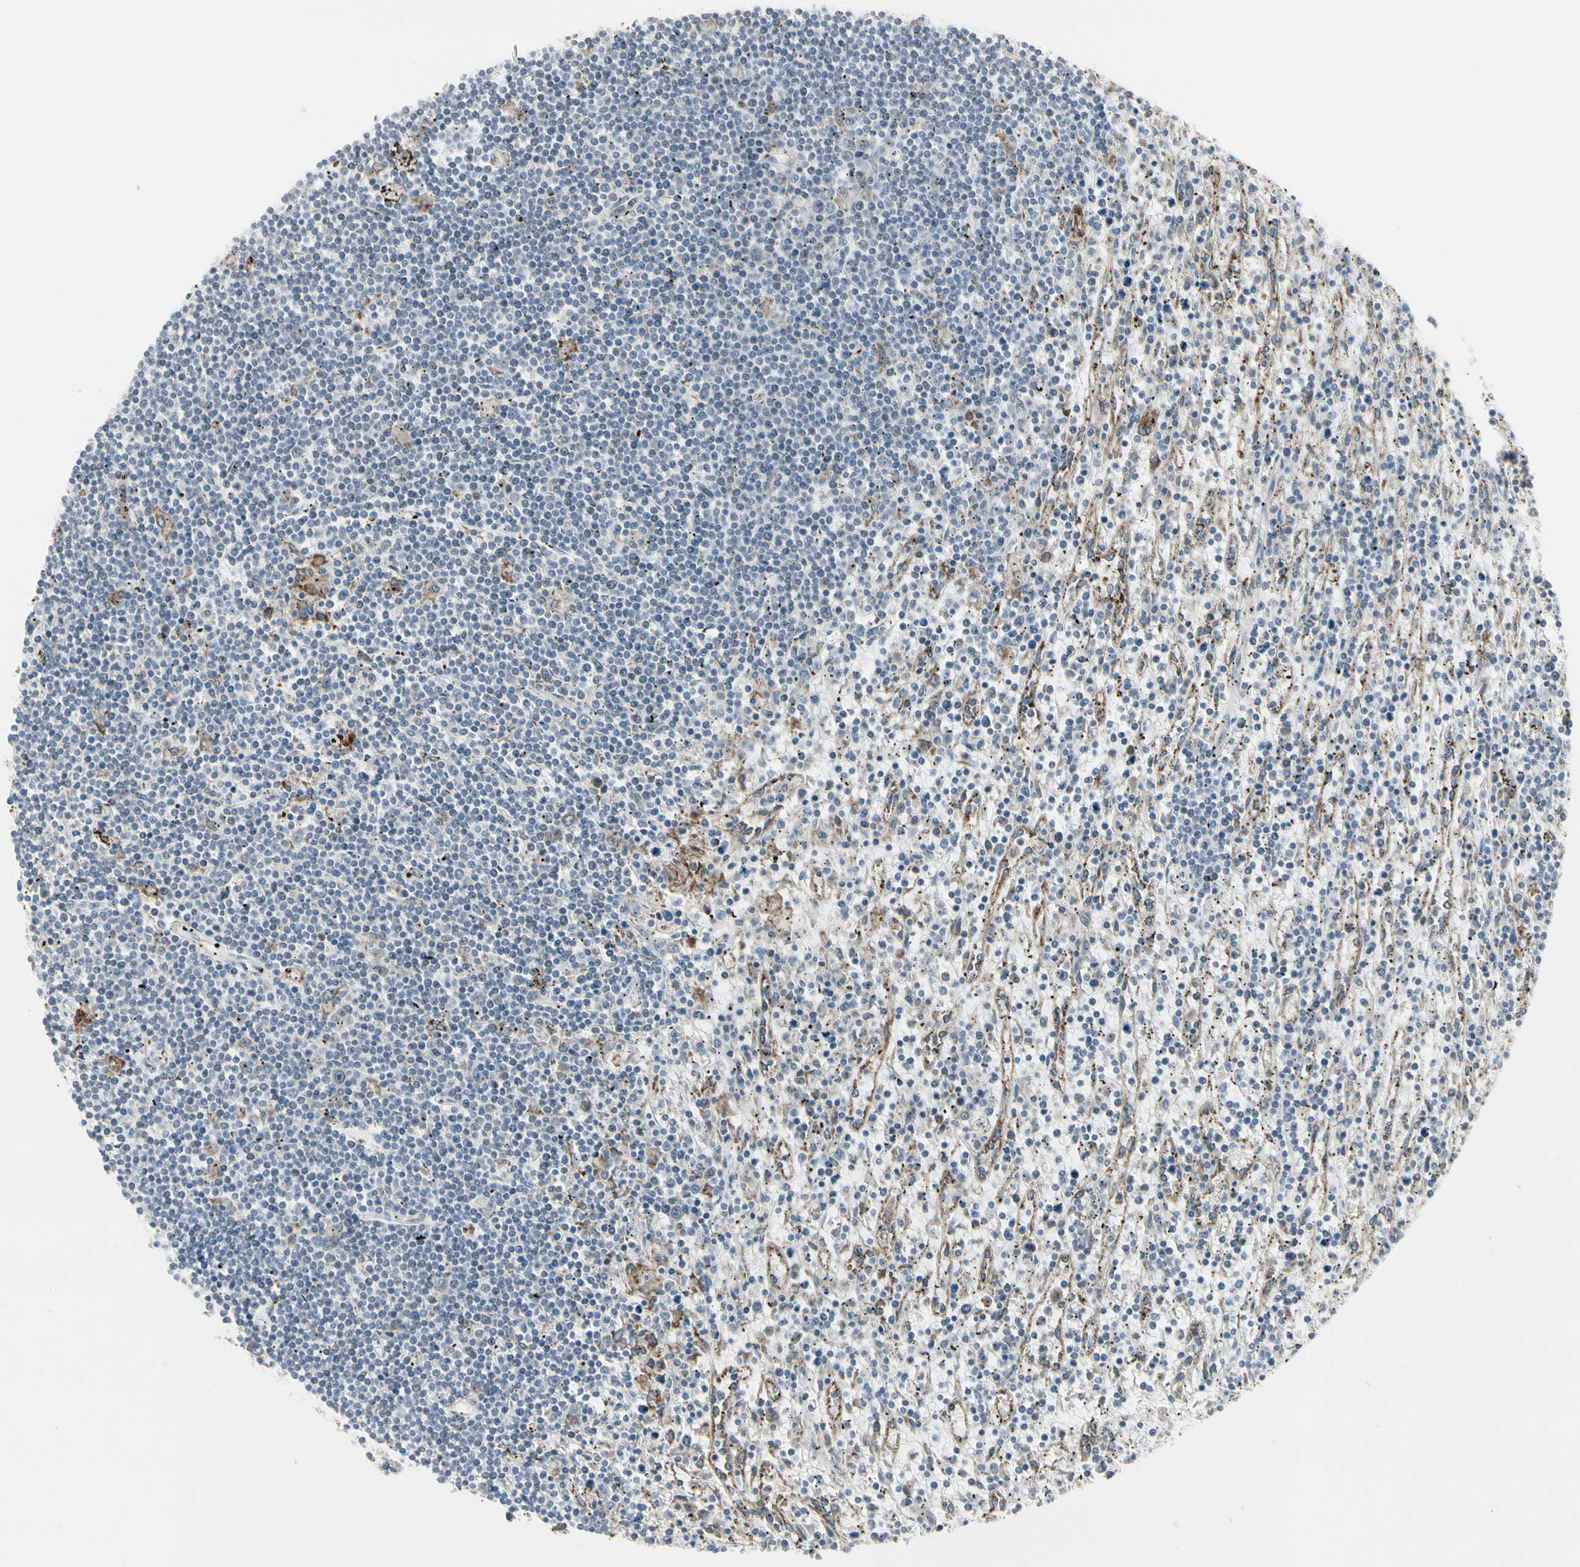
{"staining": {"intensity": "negative", "quantity": "none", "location": "none"}, "tissue": "lymphoma", "cell_type": "Tumor cells", "image_type": "cancer", "snomed": [{"axis": "morphology", "description": "Malignant lymphoma, non-Hodgkin's type, Low grade"}, {"axis": "topography", "description": "Spleen"}], "caption": "Immunohistochemistry (IHC) image of neoplastic tissue: human lymphoma stained with DAB (3,3'-diaminobenzidine) reveals no significant protein staining in tumor cells.", "gene": "GRN", "patient": {"sex": "male", "age": 76}}